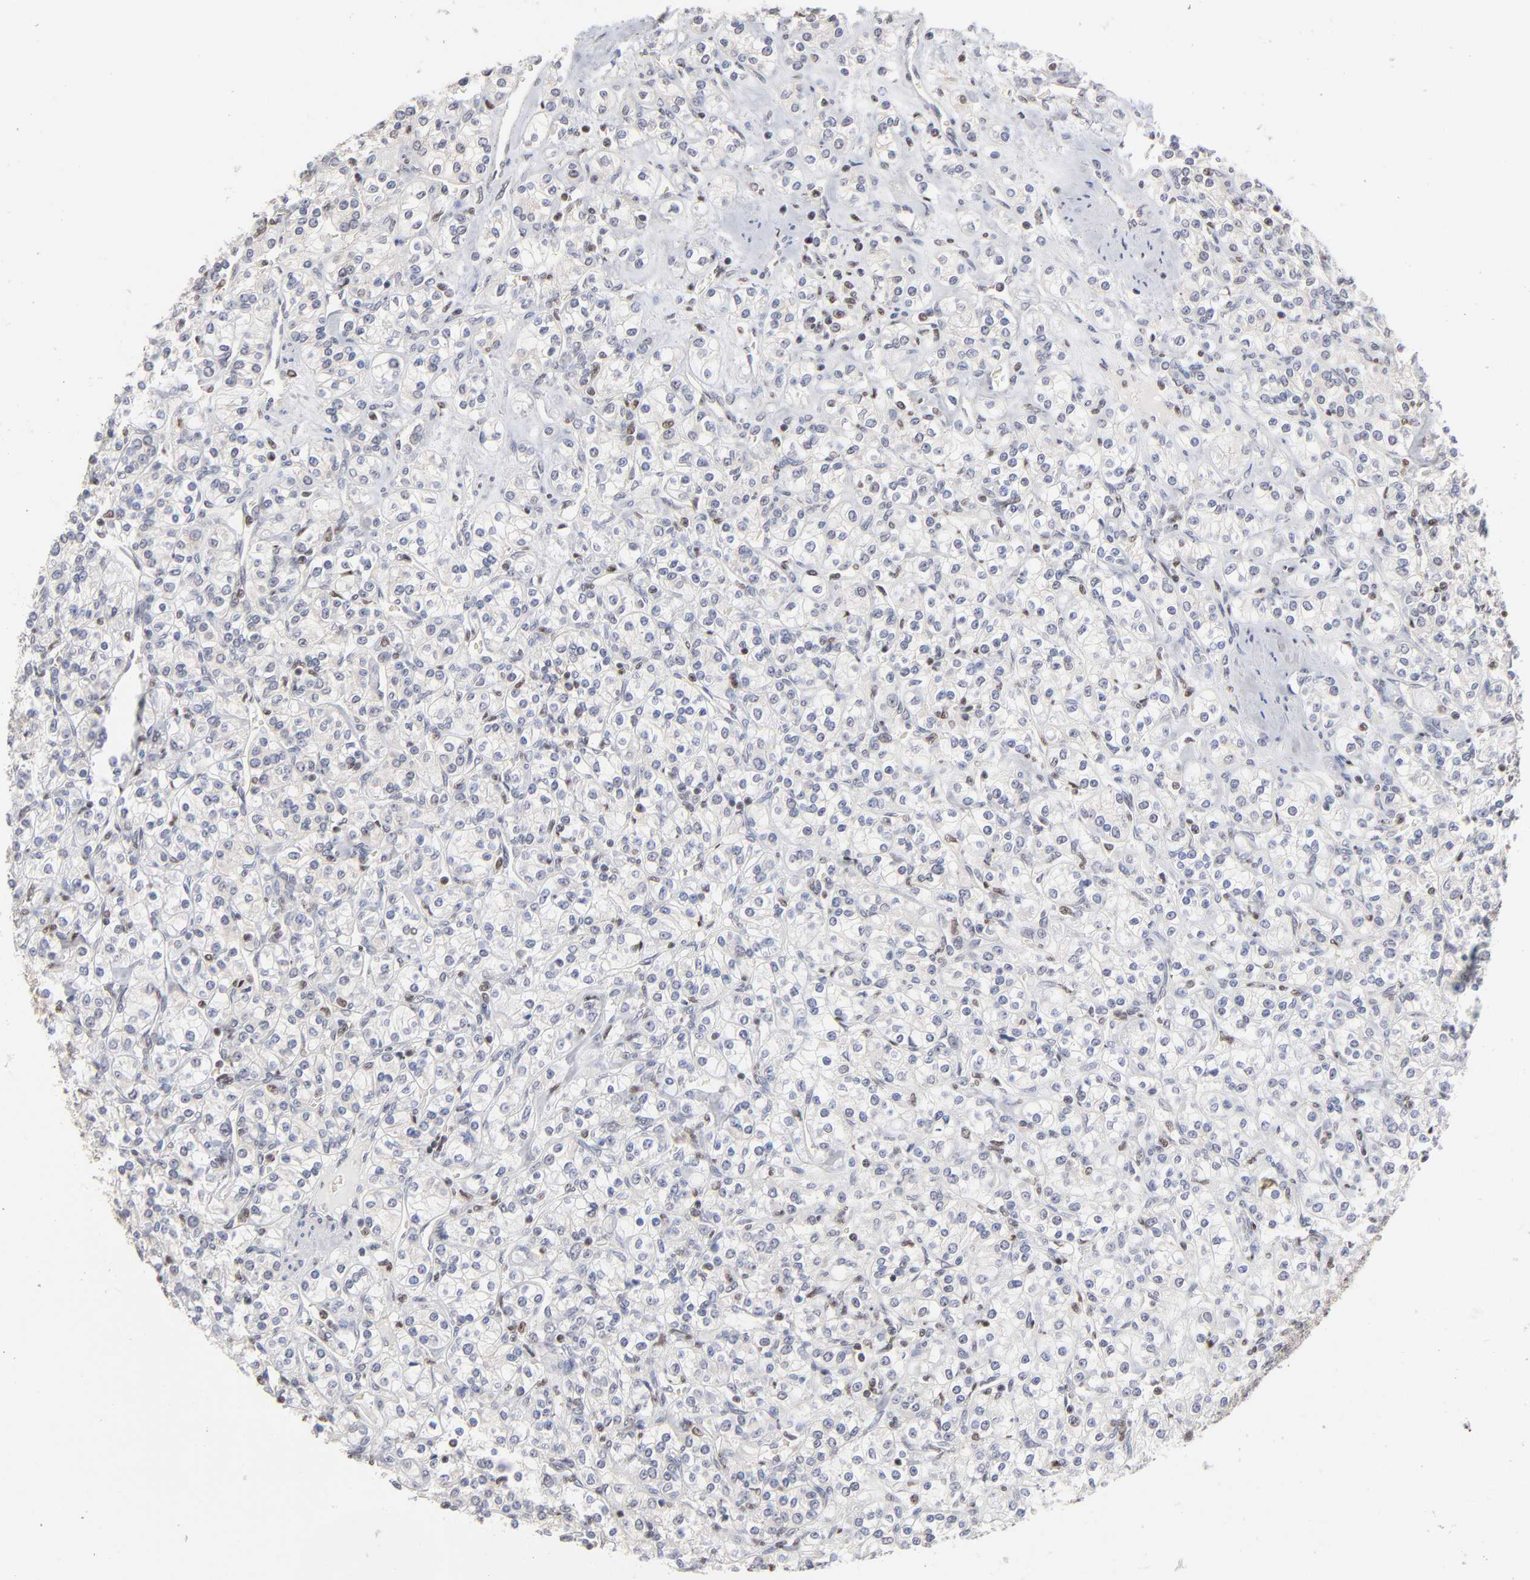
{"staining": {"intensity": "negative", "quantity": "none", "location": "none"}, "tissue": "renal cancer", "cell_type": "Tumor cells", "image_type": "cancer", "snomed": [{"axis": "morphology", "description": "Adenocarcinoma, NOS"}, {"axis": "topography", "description": "Kidney"}], "caption": "Renal cancer stained for a protein using IHC displays no staining tumor cells.", "gene": "MAX", "patient": {"sex": "male", "age": 77}}